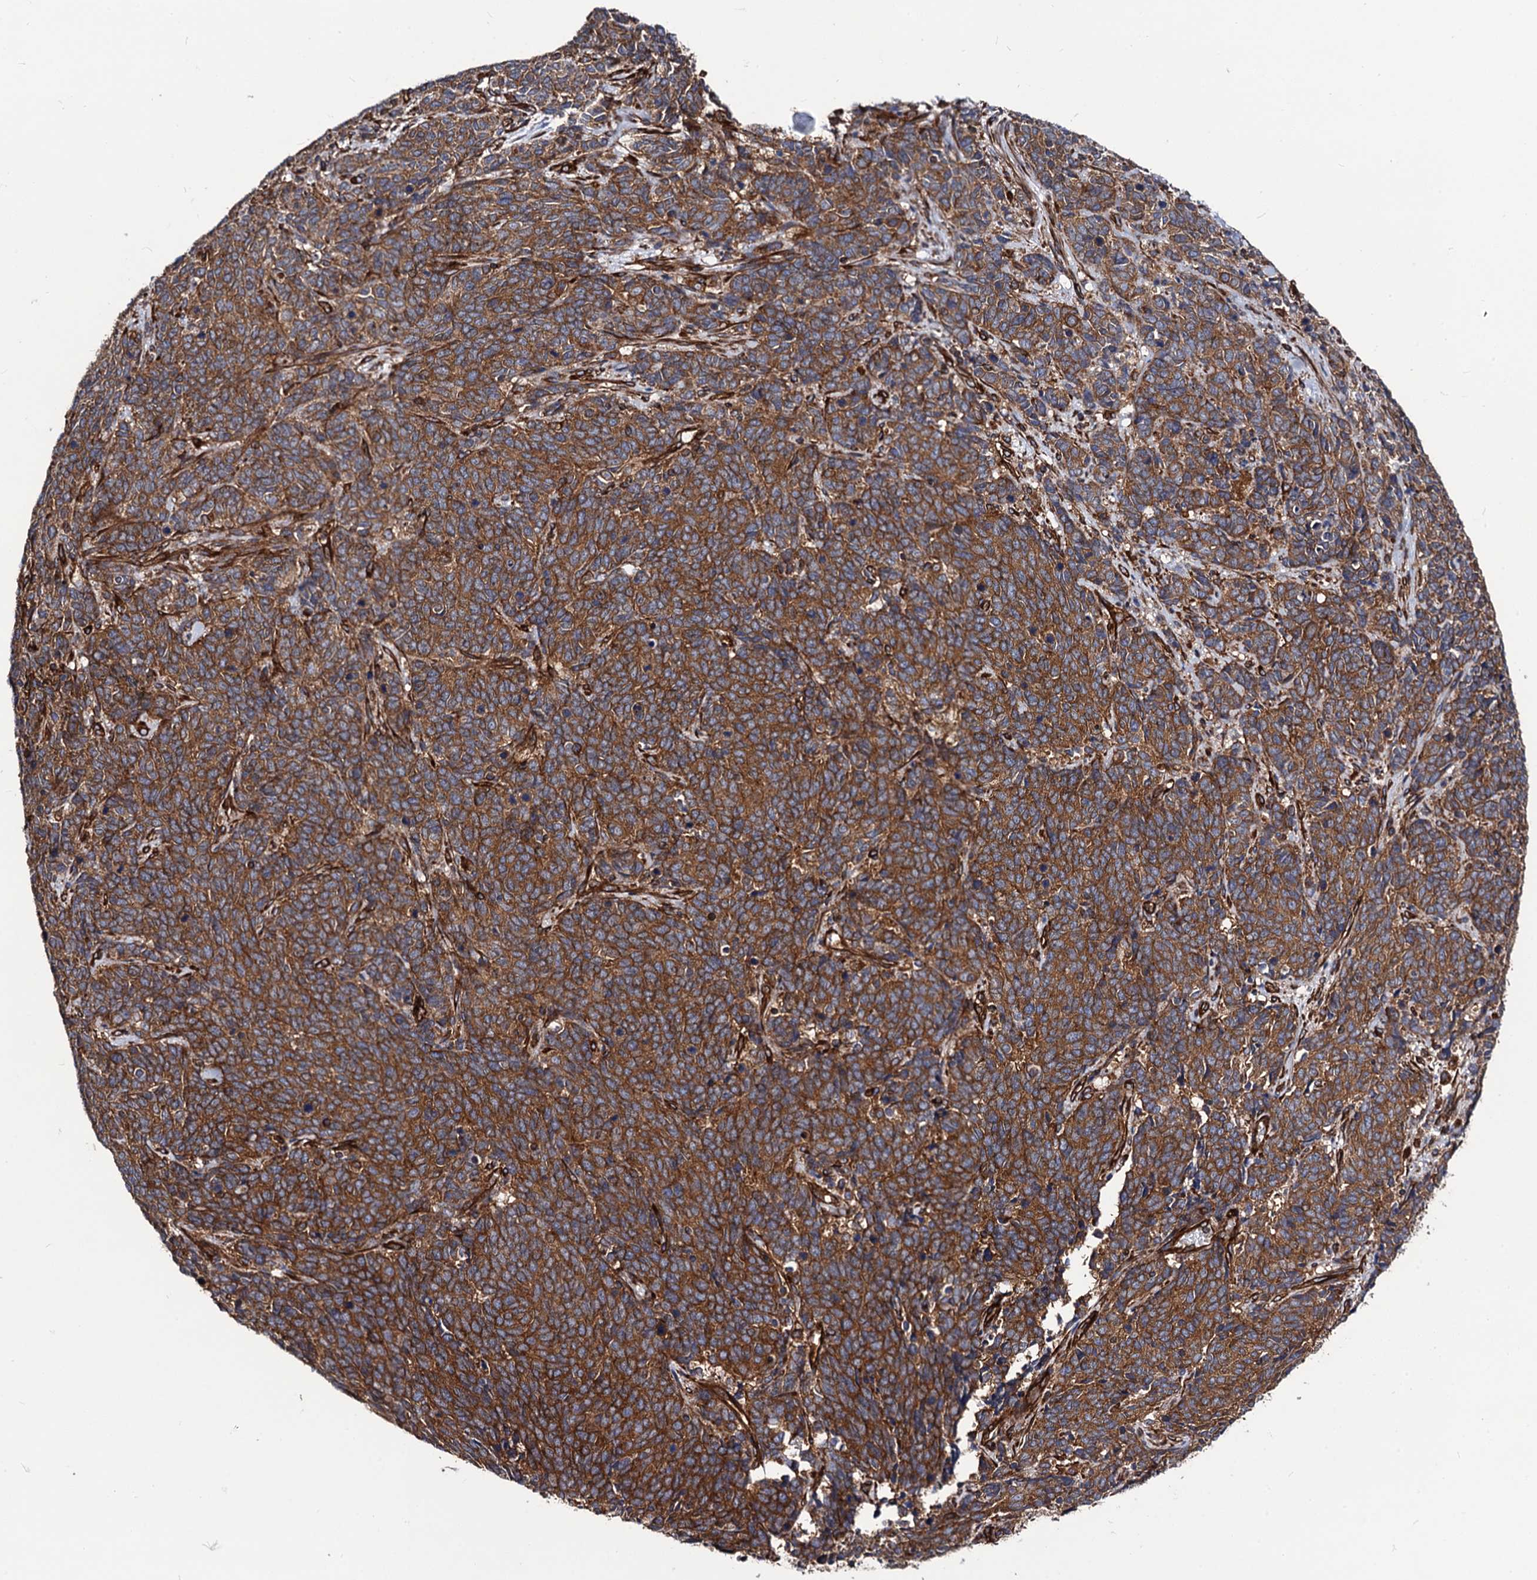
{"staining": {"intensity": "moderate", "quantity": ">75%", "location": "cytoplasmic/membranous"}, "tissue": "cervical cancer", "cell_type": "Tumor cells", "image_type": "cancer", "snomed": [{"axis": "morphology", "description": "Squamous cell carcinoma, NOS"}, {"axis": "topography", "description": "Cervix"}], "caption": "High-power microscopy captured an IHC image of cervical cancer, revealing moderate cytoplasmic/membranous staining in about >75% of tumor cells.", "gene": "CIP2A", "patient": {"sex": "female", "age": 60}}